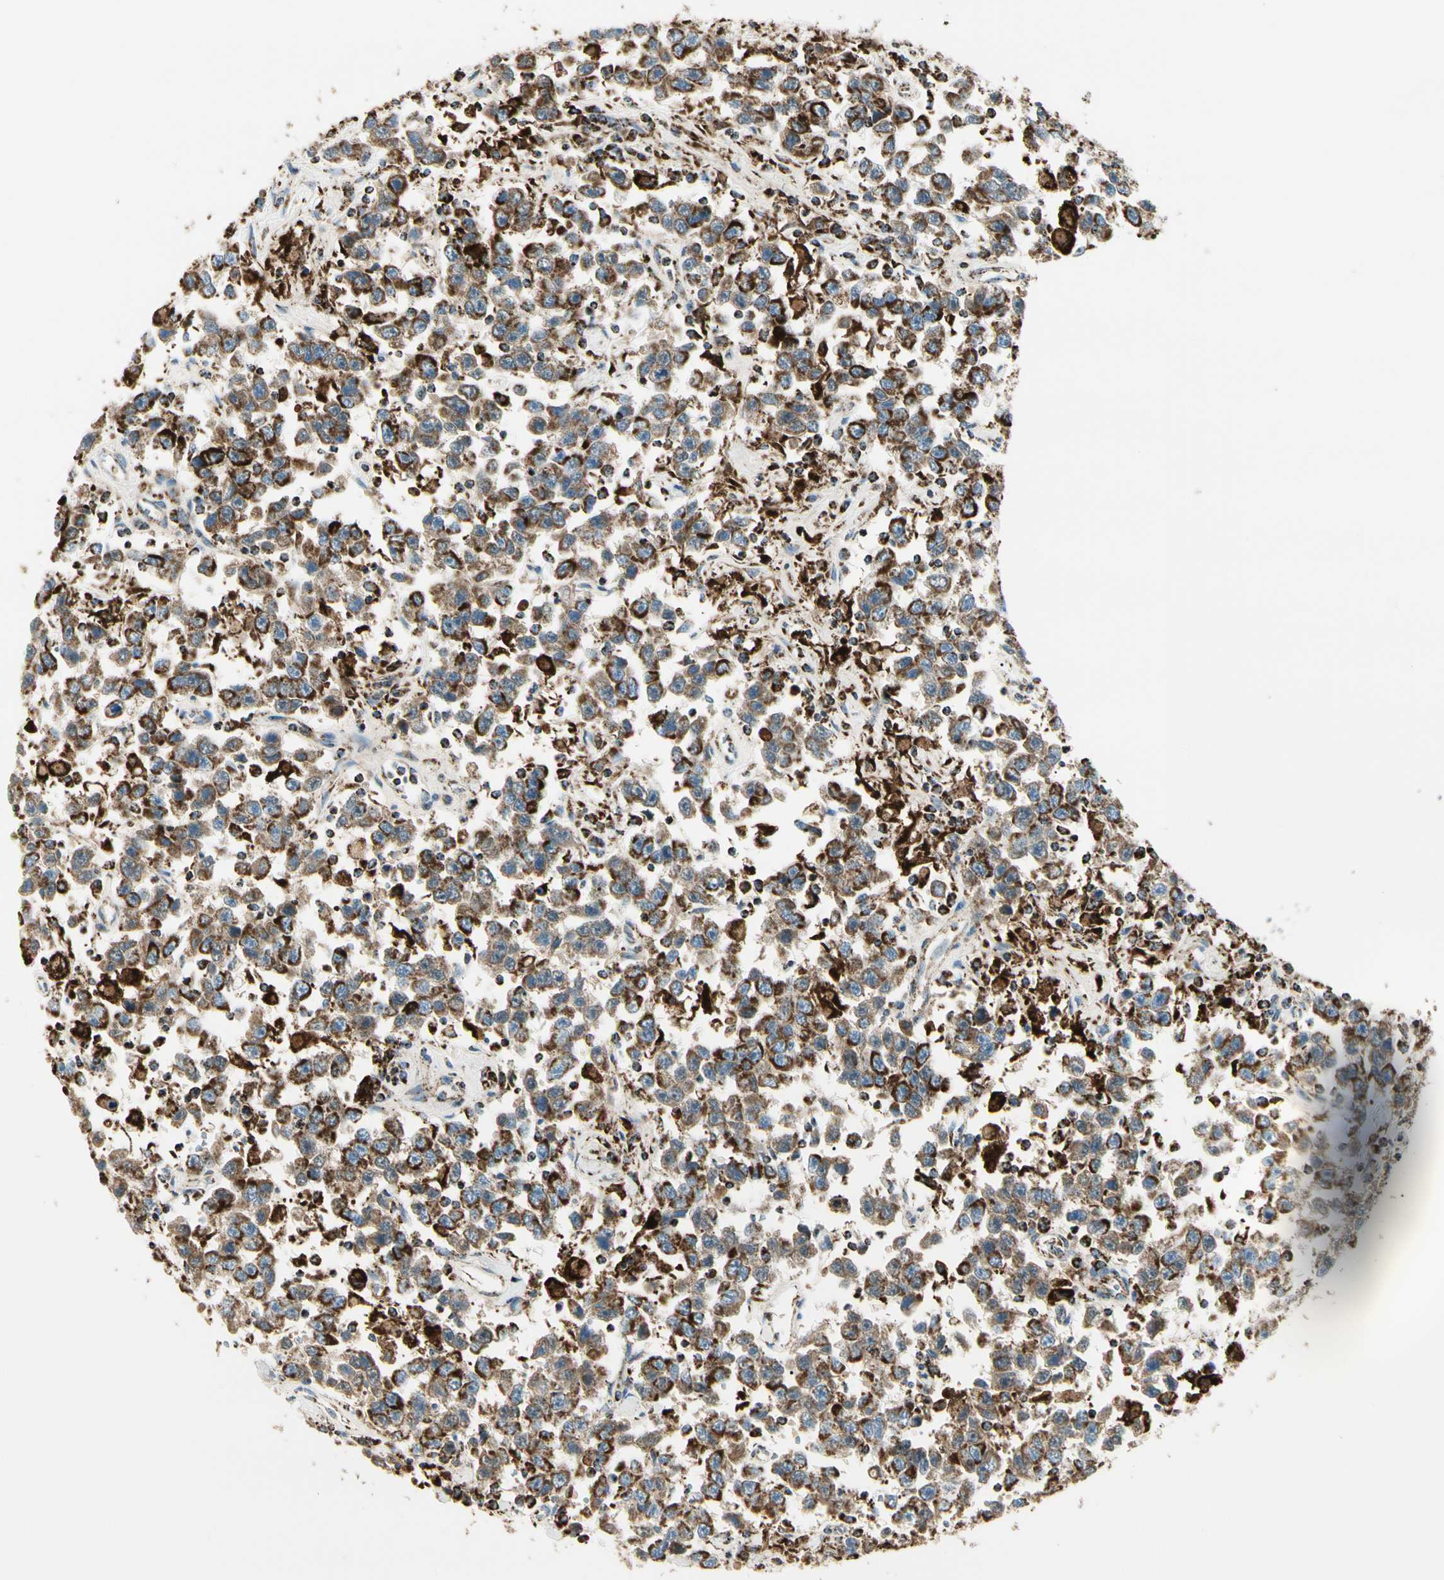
{"staining": {"intensity": "strong", "quantity": ">75%", "location": "cytoplasmic/membranous"}, "tissue": "testis cancer", "cell_type": "Tumor cells", "image_type": "cancer", "snomed": [{"axis": "morphology", "description": "Seminoma, NOS"}, {"axis": "topography", "description": "Testis"}], "caption": "Human testis cancer stained with a brown dye exhibits strong cytoplasmic/membranous positive positivity in approximately >75% of tumor cells.", "gene": "ME2", "patient": {"sex": "male", "age": 41}}